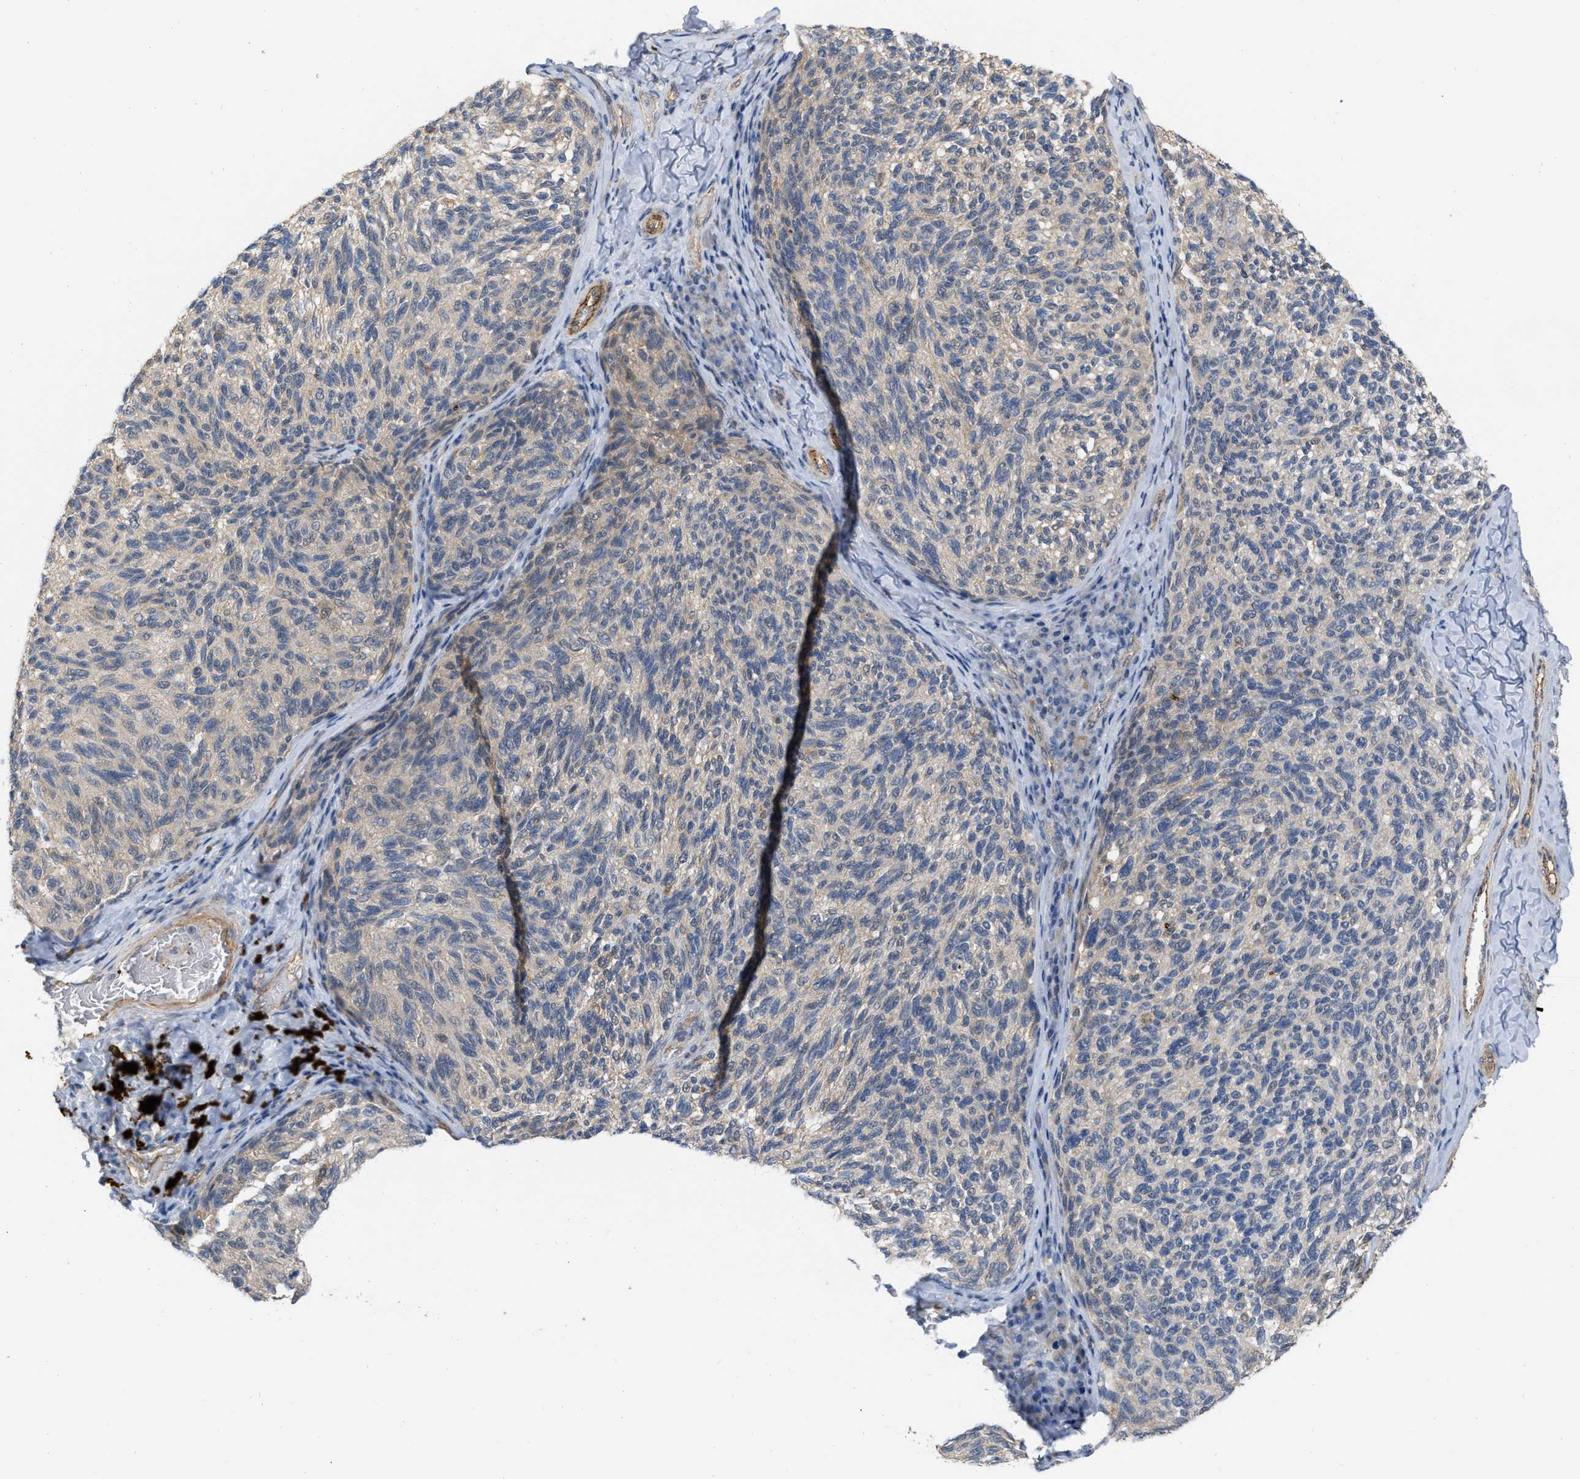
{"staining": {"intensity": "negative", "quantity": "none", "location": "none"}, "tissue": "melanoma", "cell_type": "Tumor cells", "image_type": "cancer", "snomed": [{"axis": "morphology", "description": "Malignant melanoma, NOS"}, {"axis": "topography", "description": "Skin"}], "caption": "There is no significant expression in tumor cells of malignant melanoma.", "gene": "NAPEPLD", "patient": {"sex": "female", "age": 73}}